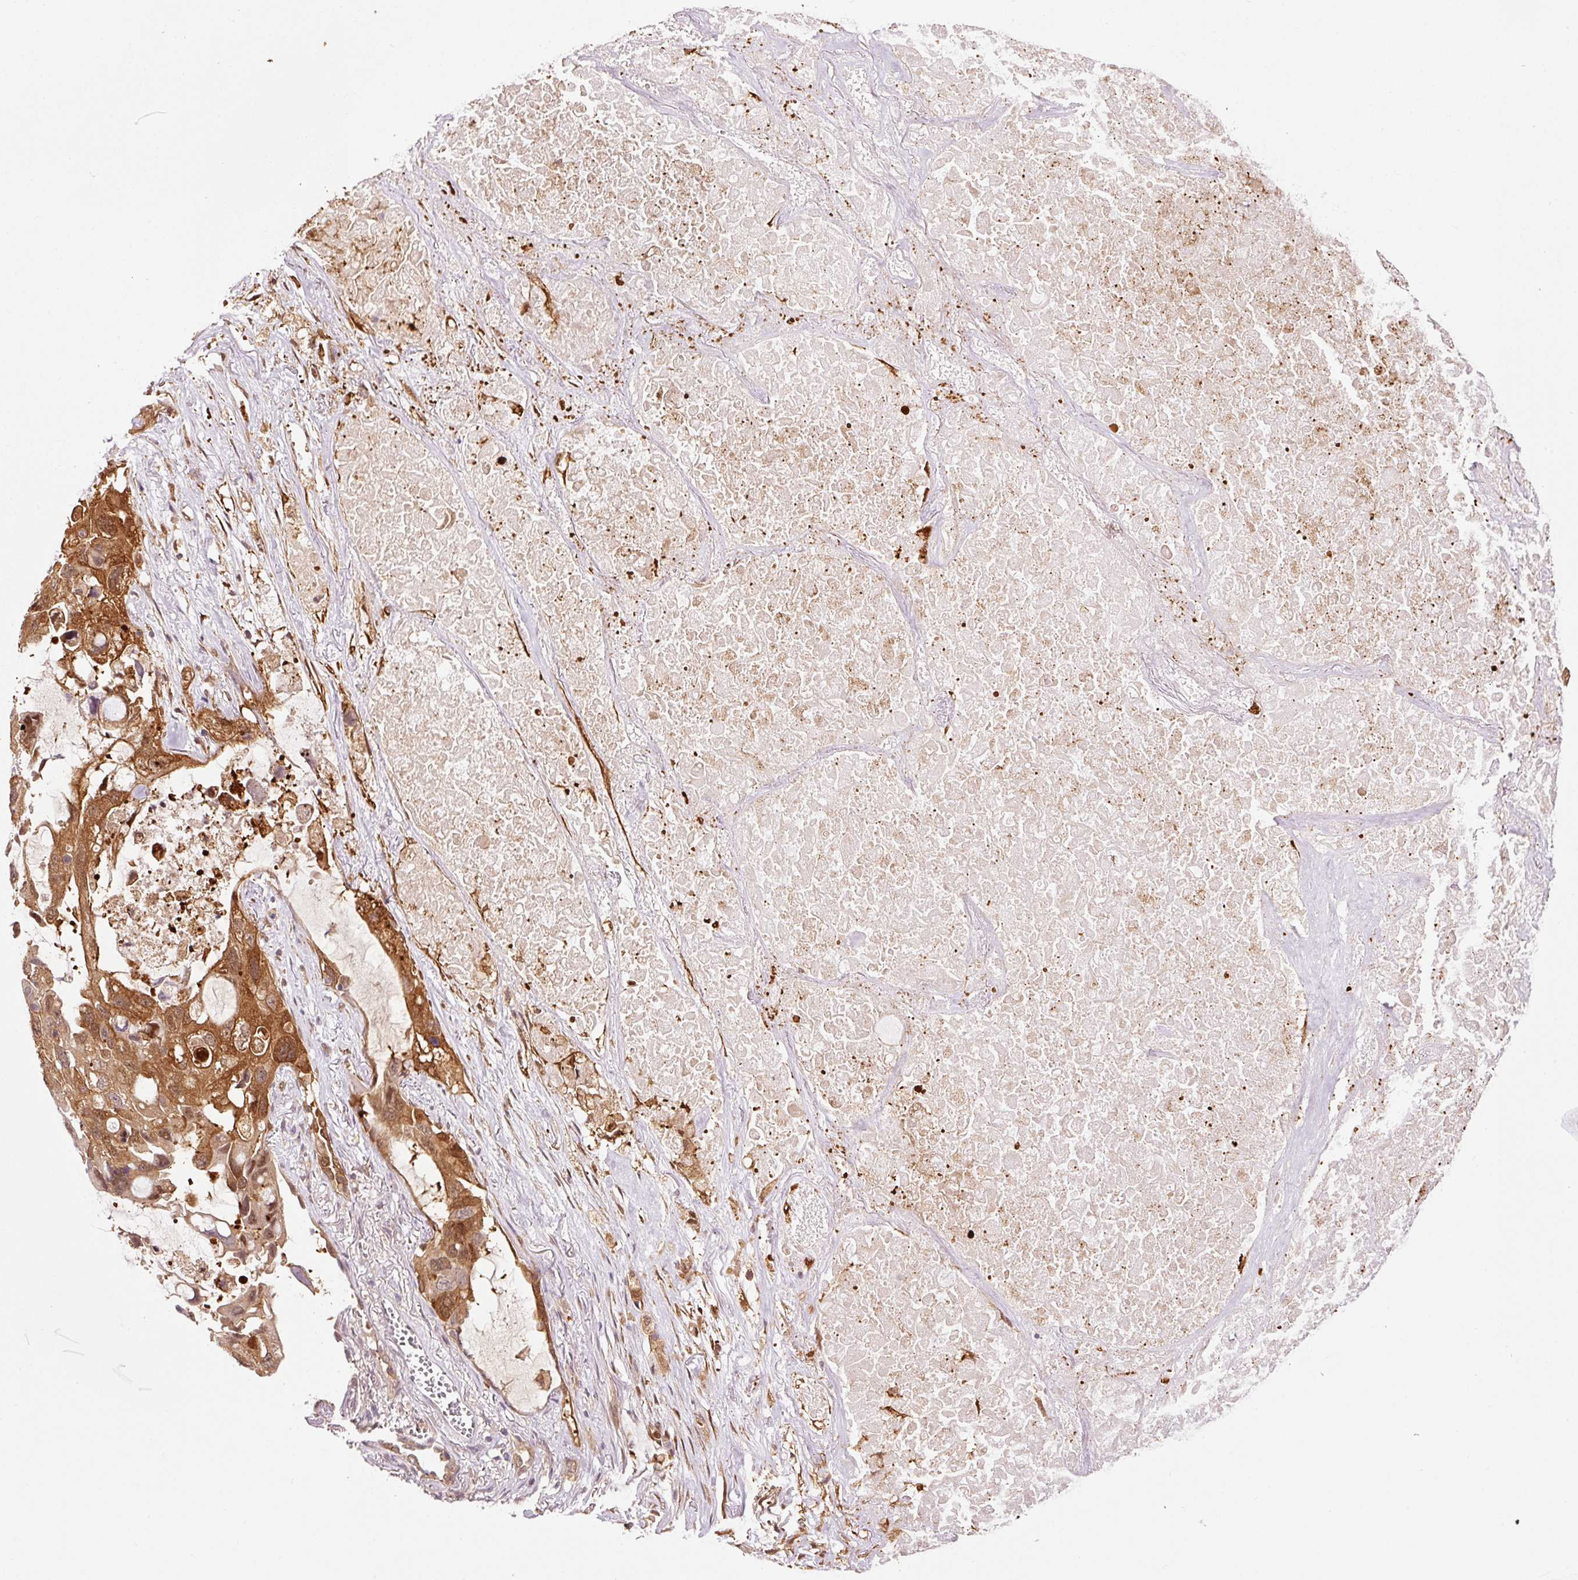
{"staining": {"intensity": "moderate", "quantity": ">75%", "location": "cytoplasmic/membranous,nuclear"}, "tissue": "lung cancer", "cell_type": "Tumor cells", "image_type": "cancer", "snomed": [{"axis": "morphology", "description": "Squamous cell carcinoma, NOS"}, {"axis": "topography", "description": "Lung"}], "caption": "A micrograph of human lung squamous cell carcinoma stained for a protein displays moderate cytoplasmic/membranous and nuclear brown staining in tumor cells. (Brightfield microscopy of DAB IHC at high magnification).", "gene": "FBXL14", "patient": {"sex": "female", "age": 73}}